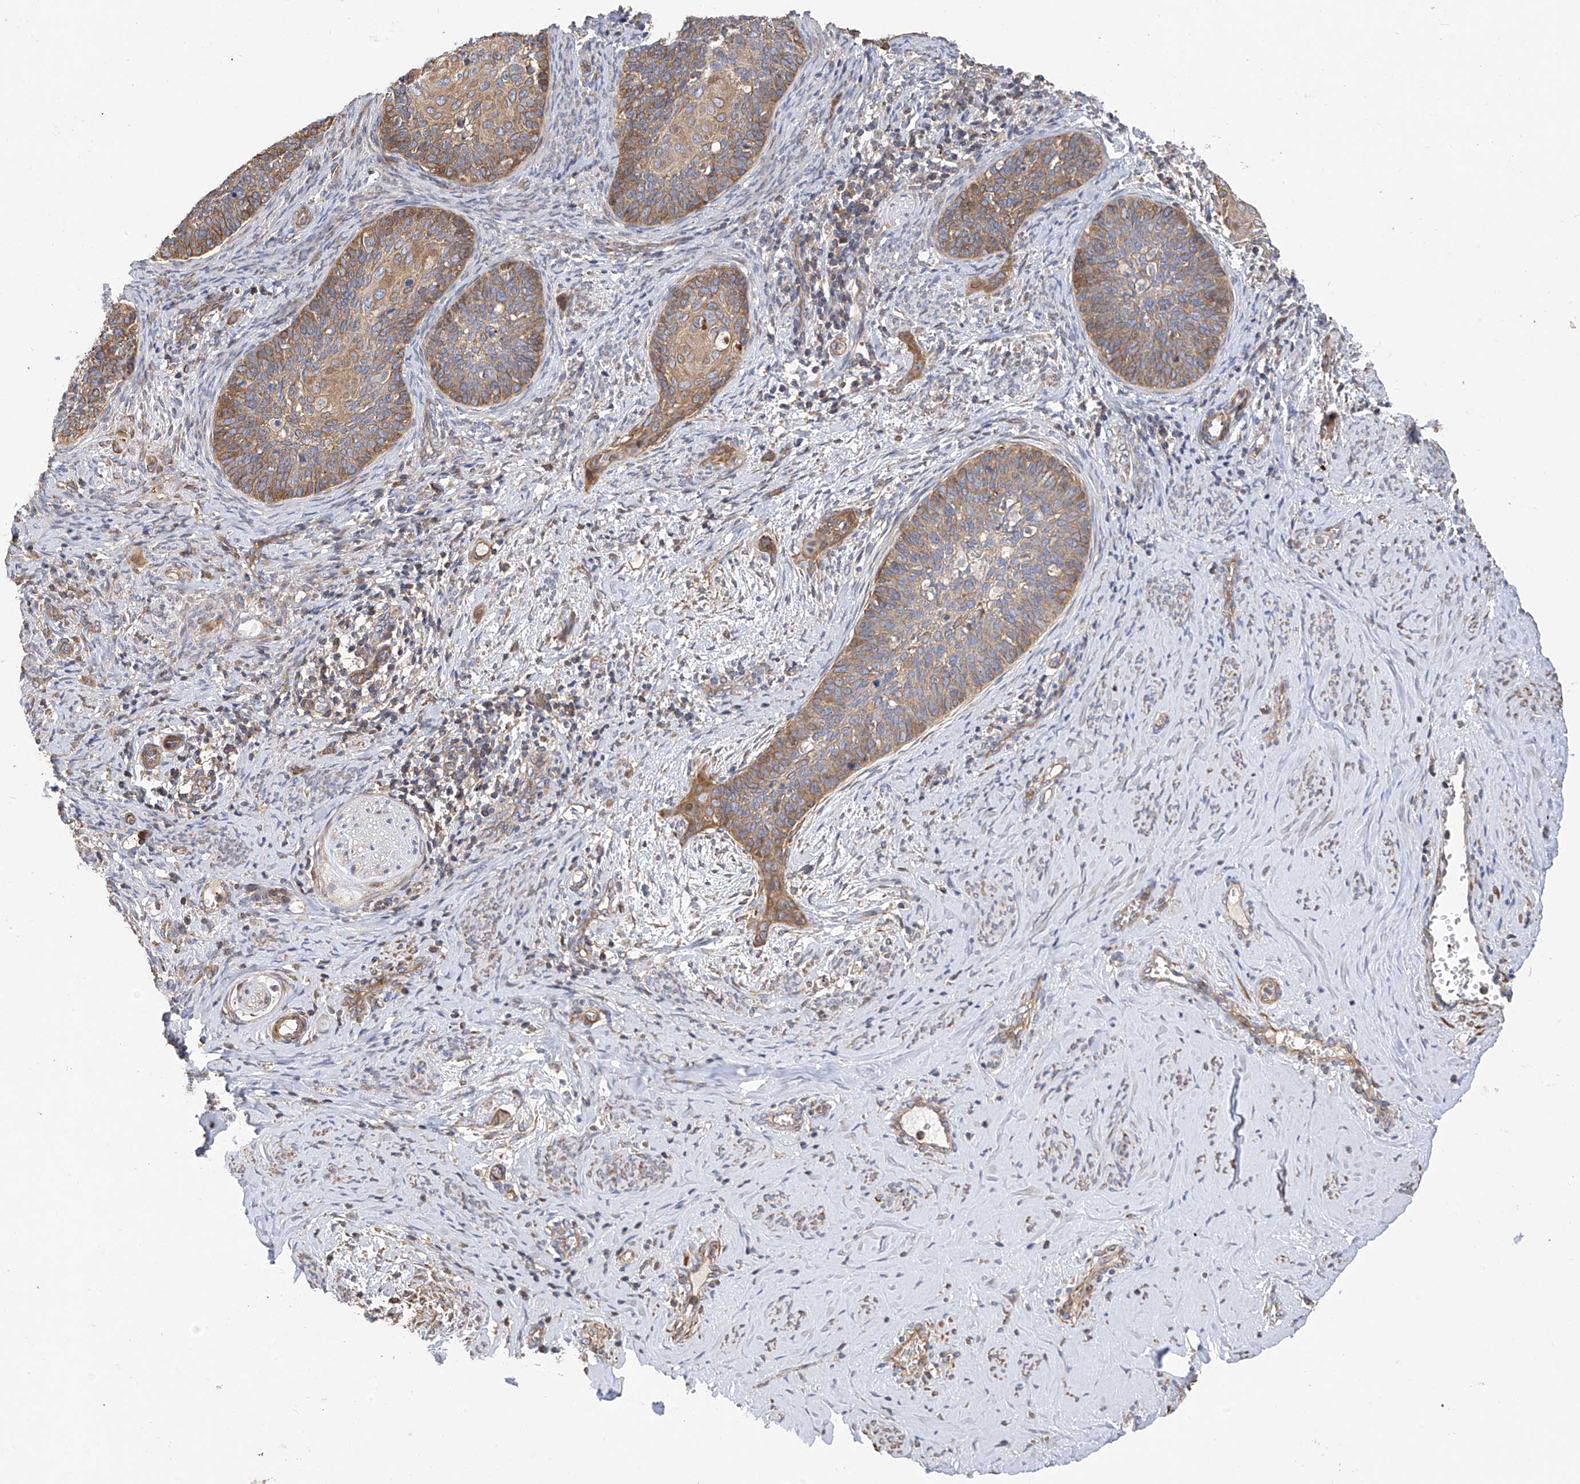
{"staining": {"intensity": "moderate", "quantity": "25%-75%", "location": "cytoplasmic/membranous"}, "tissue": "cervical cancer", "cell_type": "Tumor cells", "image_type": "cancer", "snomed": [{"axis": "morphology", "description": "Squamous cell carcinoma, NOS"}, {"axis": "topography", "description": "Cervix"}], "caption": "Squamous cell carcinoma (cervical) stained with immunohistochemistry reveals moderate cytoplasmic/membranous staining in approximately 25%-75% of tumor cells. Nuclei are stained in blue.", "gene": "SLC43A3", "patient": {"sex": "female", "age": 33}}